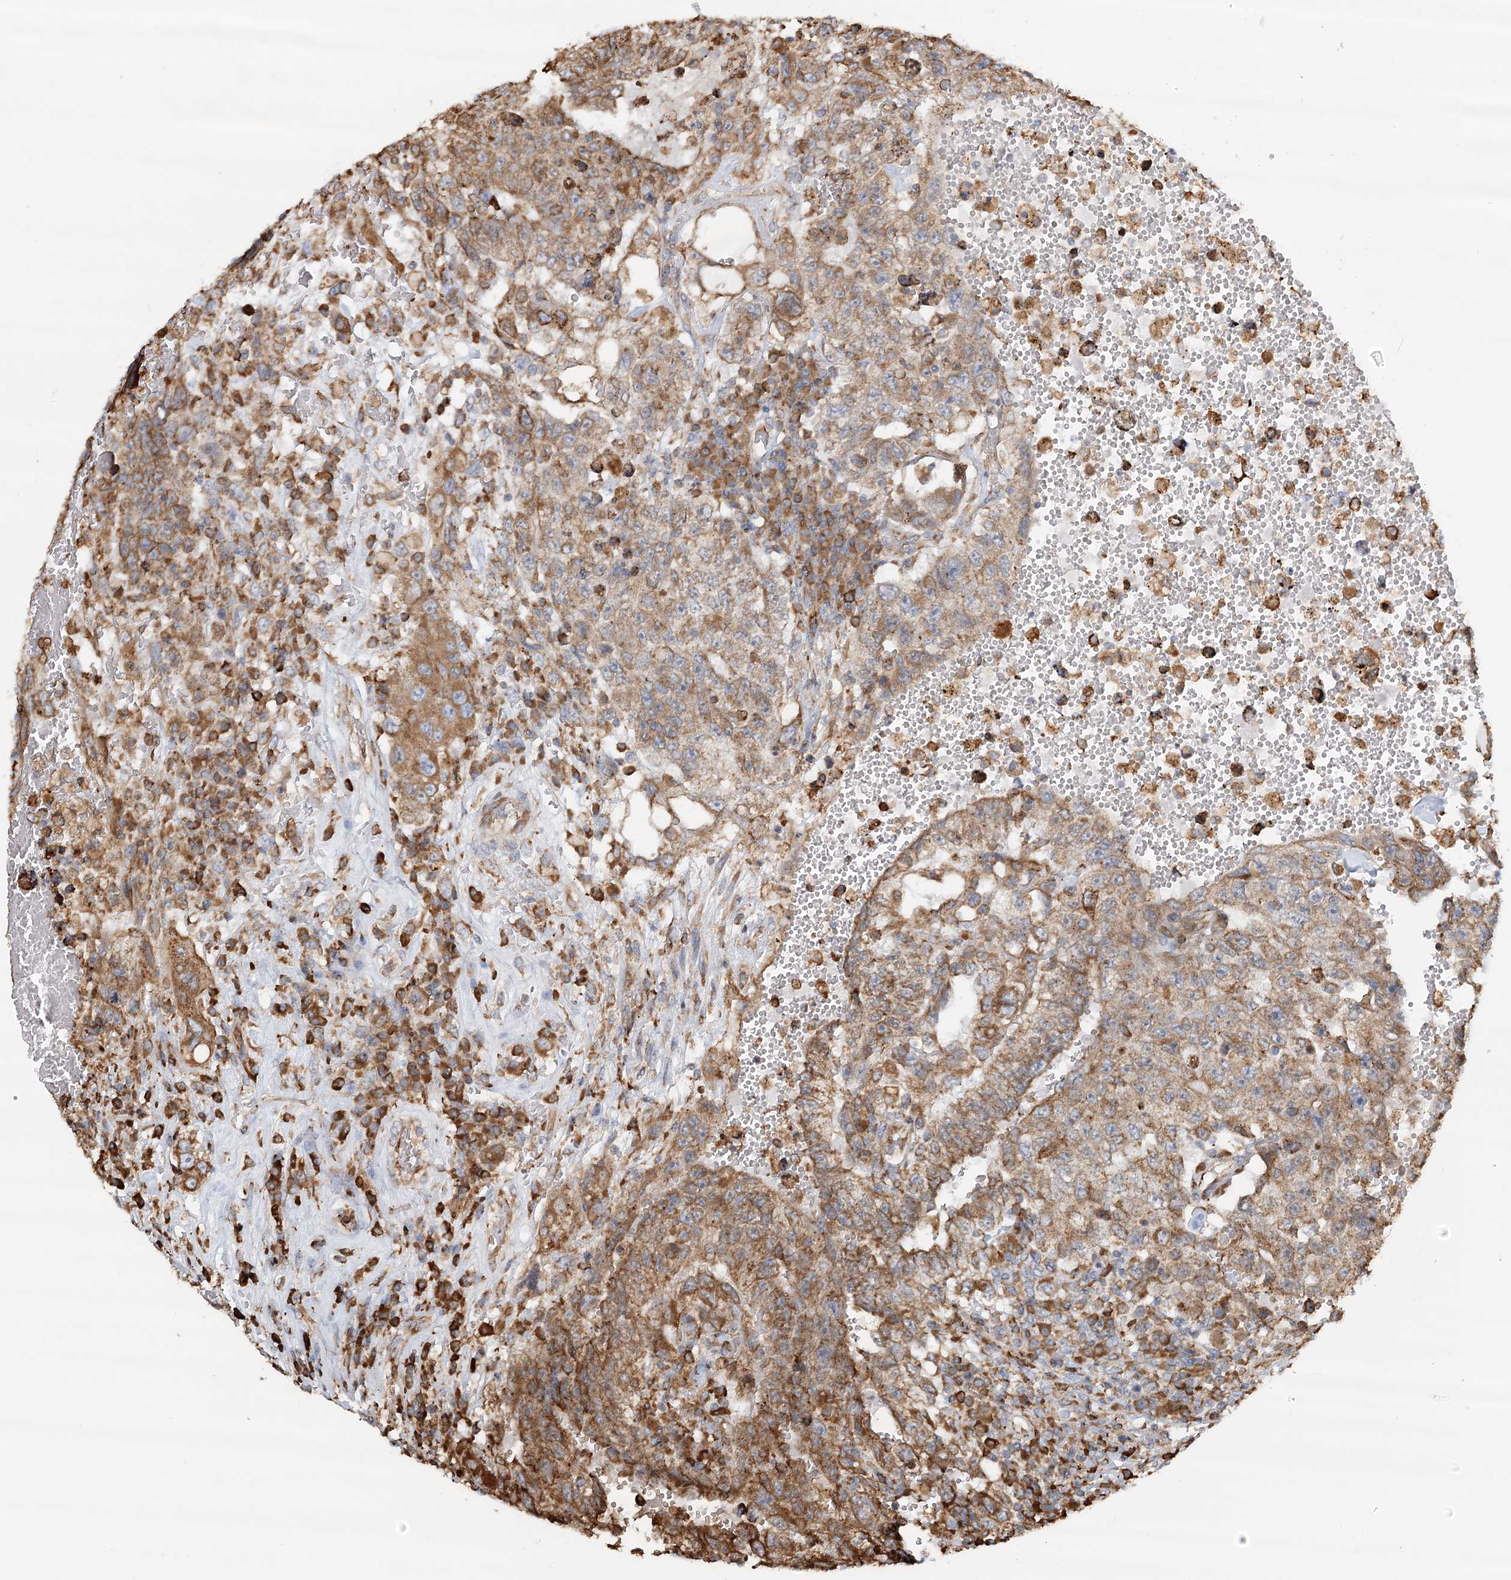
{"staining": {"intensity": "moderate", "quantity": ">75%", "location": "cytoplasmic/membranous"}, "tissue": "testis cancer", "cell_type": "Tumor cells", "image_type": "cancer", "snomed": [{"axis": "morphology", "description": "Carcinoma, Embryonal, NOS"}, {"axis": "topography", "description": "Testis"}], "caption": "Moderate cytoplasmic/membranous staining for a protein is present in approximately >75% of tumor cells of testis cancer (embryonal carcinoma) using IHC.", "gene": "TAS1R1", "patient": {"sex": "male", "age": 26}}